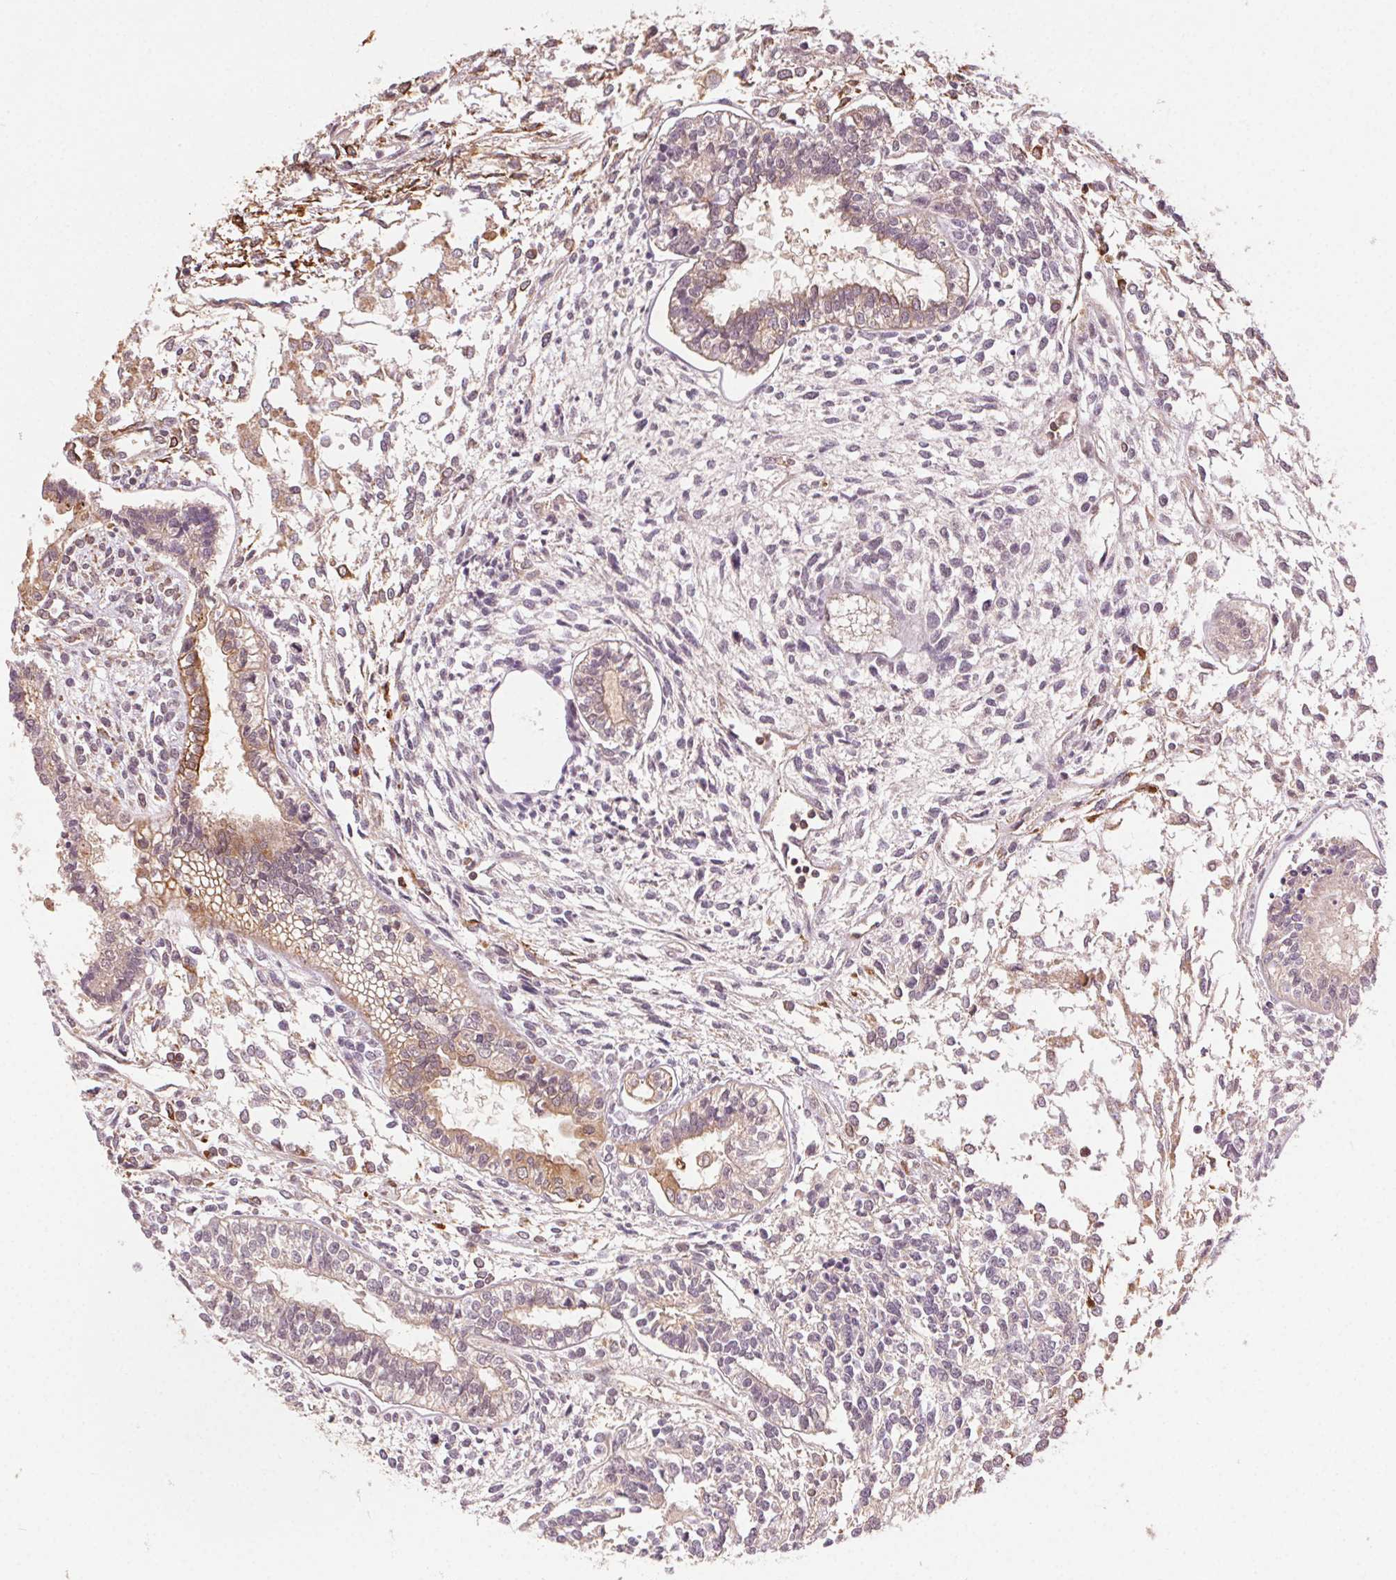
{"staining": {"intensity": "moderate", "quantity": "25%-75%", "location": "cytoplasmic/membranous"}, "tissue": "testis cancer", "cell_type": "Tumor cells", "image_type": "cancer", "snomed": [{"axis": "morphology", "description": "Carcinoma, Embryonal, NOS"}, {"axis": "topography", "description": "Testis"}], "caption": "A brown stain shows moderate cytoplasmic/membranous positivity of a protein in human embryonal carcinoma (testis) tumor cells. The protein is shown in brown color, while the nuclei are stained blue.", "gene": "KLHL15", "patient": {"sex": "male", "age": 37}}